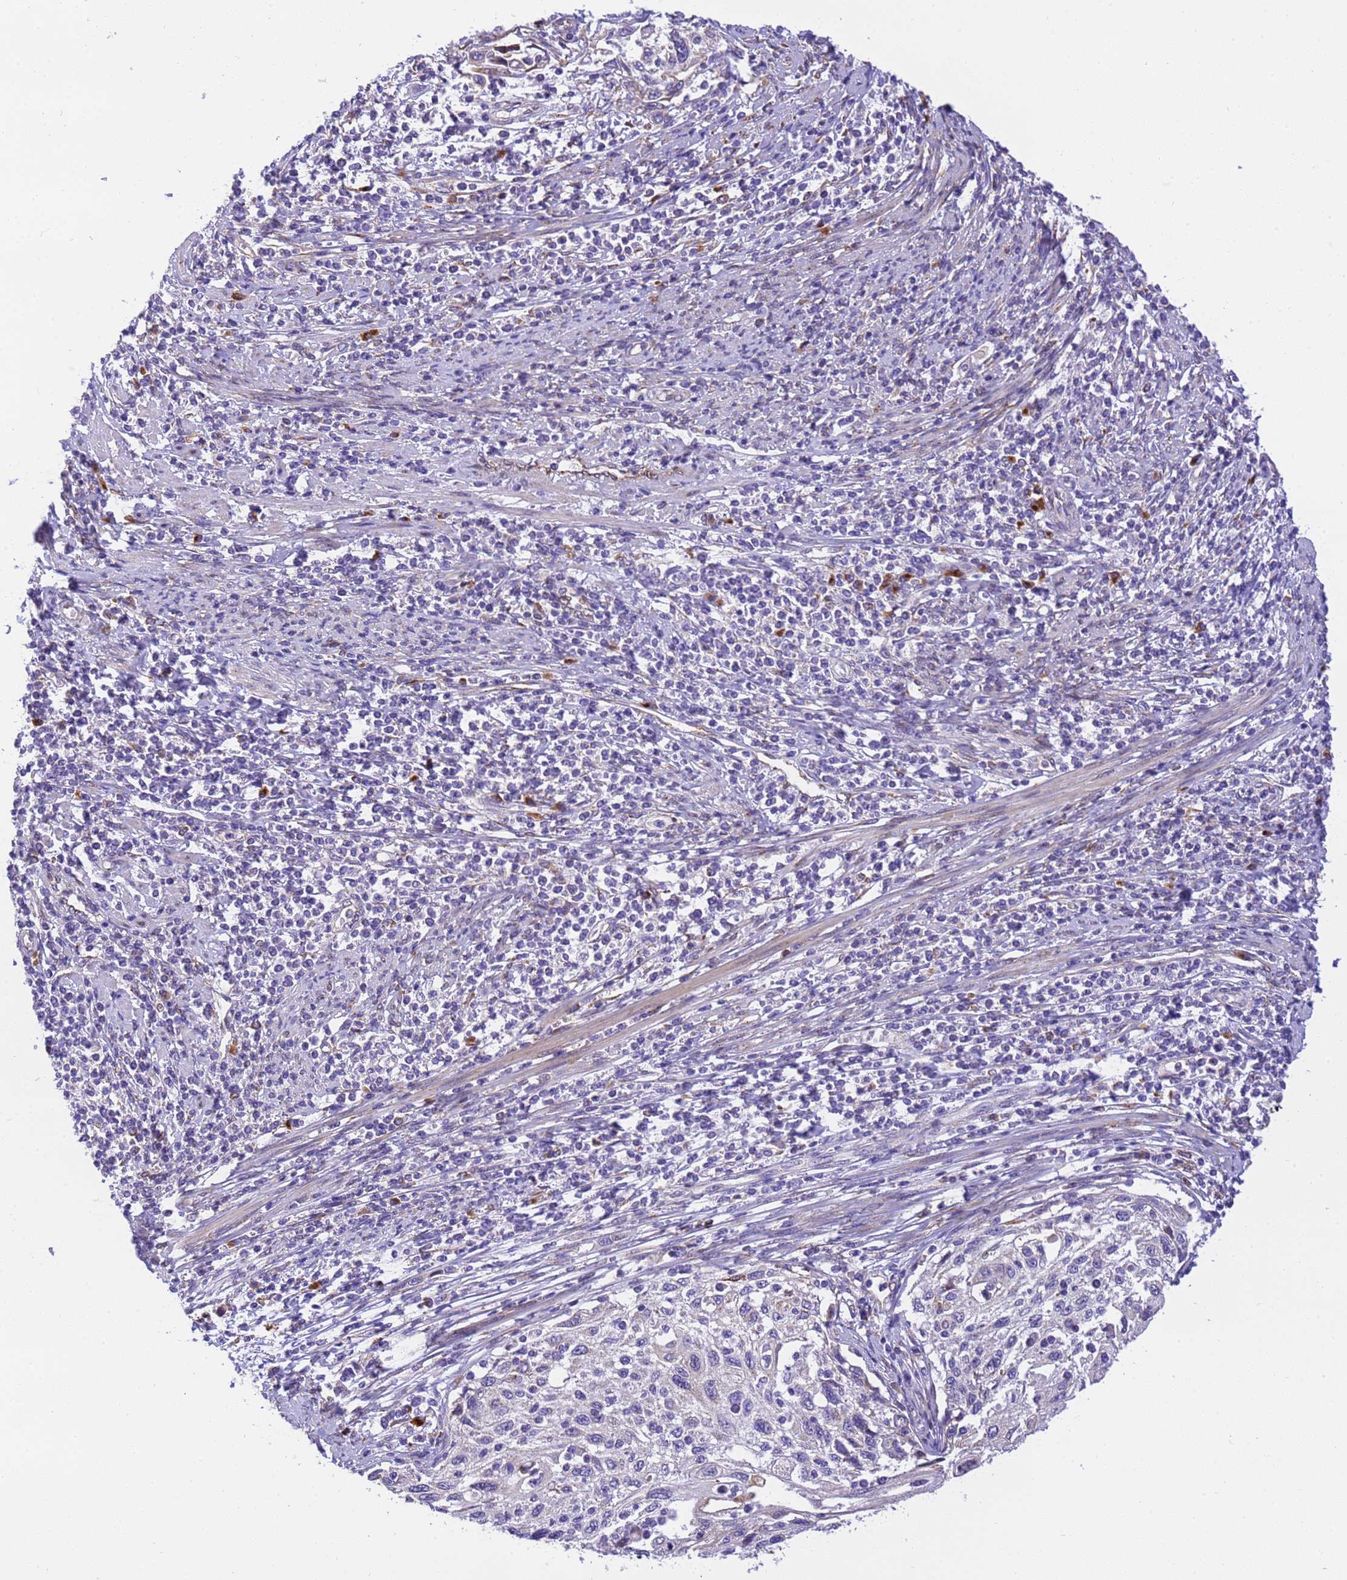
{"staining": {"intensity": "negative", "quantity": "none", "location": "none"}, "tissue": "cervical cancer", "cell_type": "Tumor cells", "image_type": "cancer", "snomed": [{"axis": "morphology", "description": "Squamous cell carcinoma, NOS"}, {"axis": "topography", "description": "Cervix"}], "caption": "Immunohistochemistry (IHC) of human squamous cell carcinoma (cervical) displays no positivity in tumor cells. (Immunohistochemistry (IHC), brightfield microscopy, high magnification).", "gene": "RHBDD3", "patient": {"sex": "female", "age": 70}}